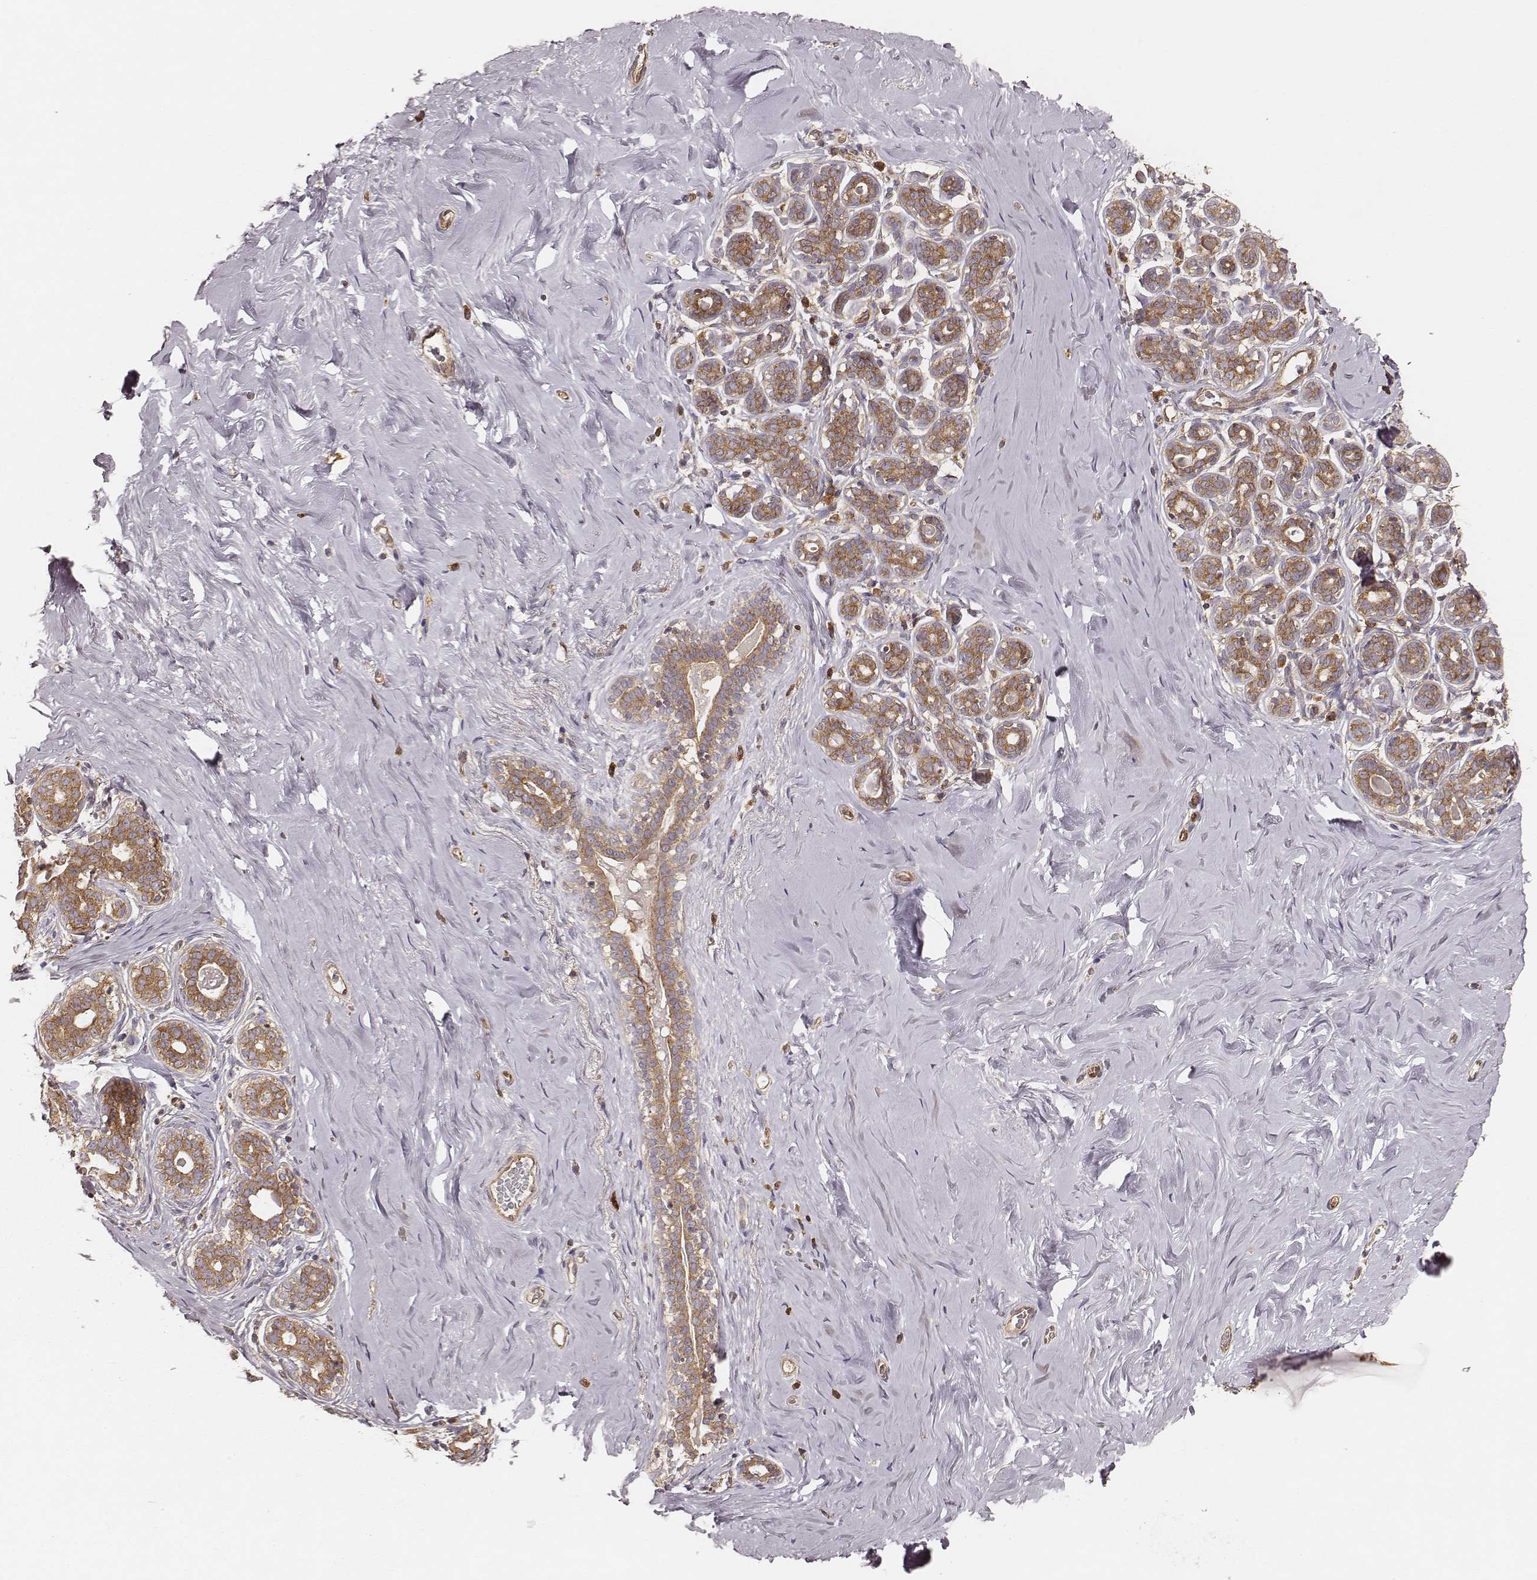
{"staining": {"intensity": "moderate", "quantity": ">75%", "location": "cytoplasmic/membranous"}, "tissue": "breast", "cell_type": "Adipocytes", "image_type": "normal", "snomed": [{"axis": "morphology", "description": "Normal tissue, NOS"}, {"axis": "topography", "description": "Skin"}, {"axis": "topography", "description": "Breast"}], "caption": "Human breast stained with a brown dye displays moderate cytoplasmic/membranous positive positivity in about >75% of adipocytes.", "gene": "CARS1", "patient": {"sex": "female", "age": 43}}